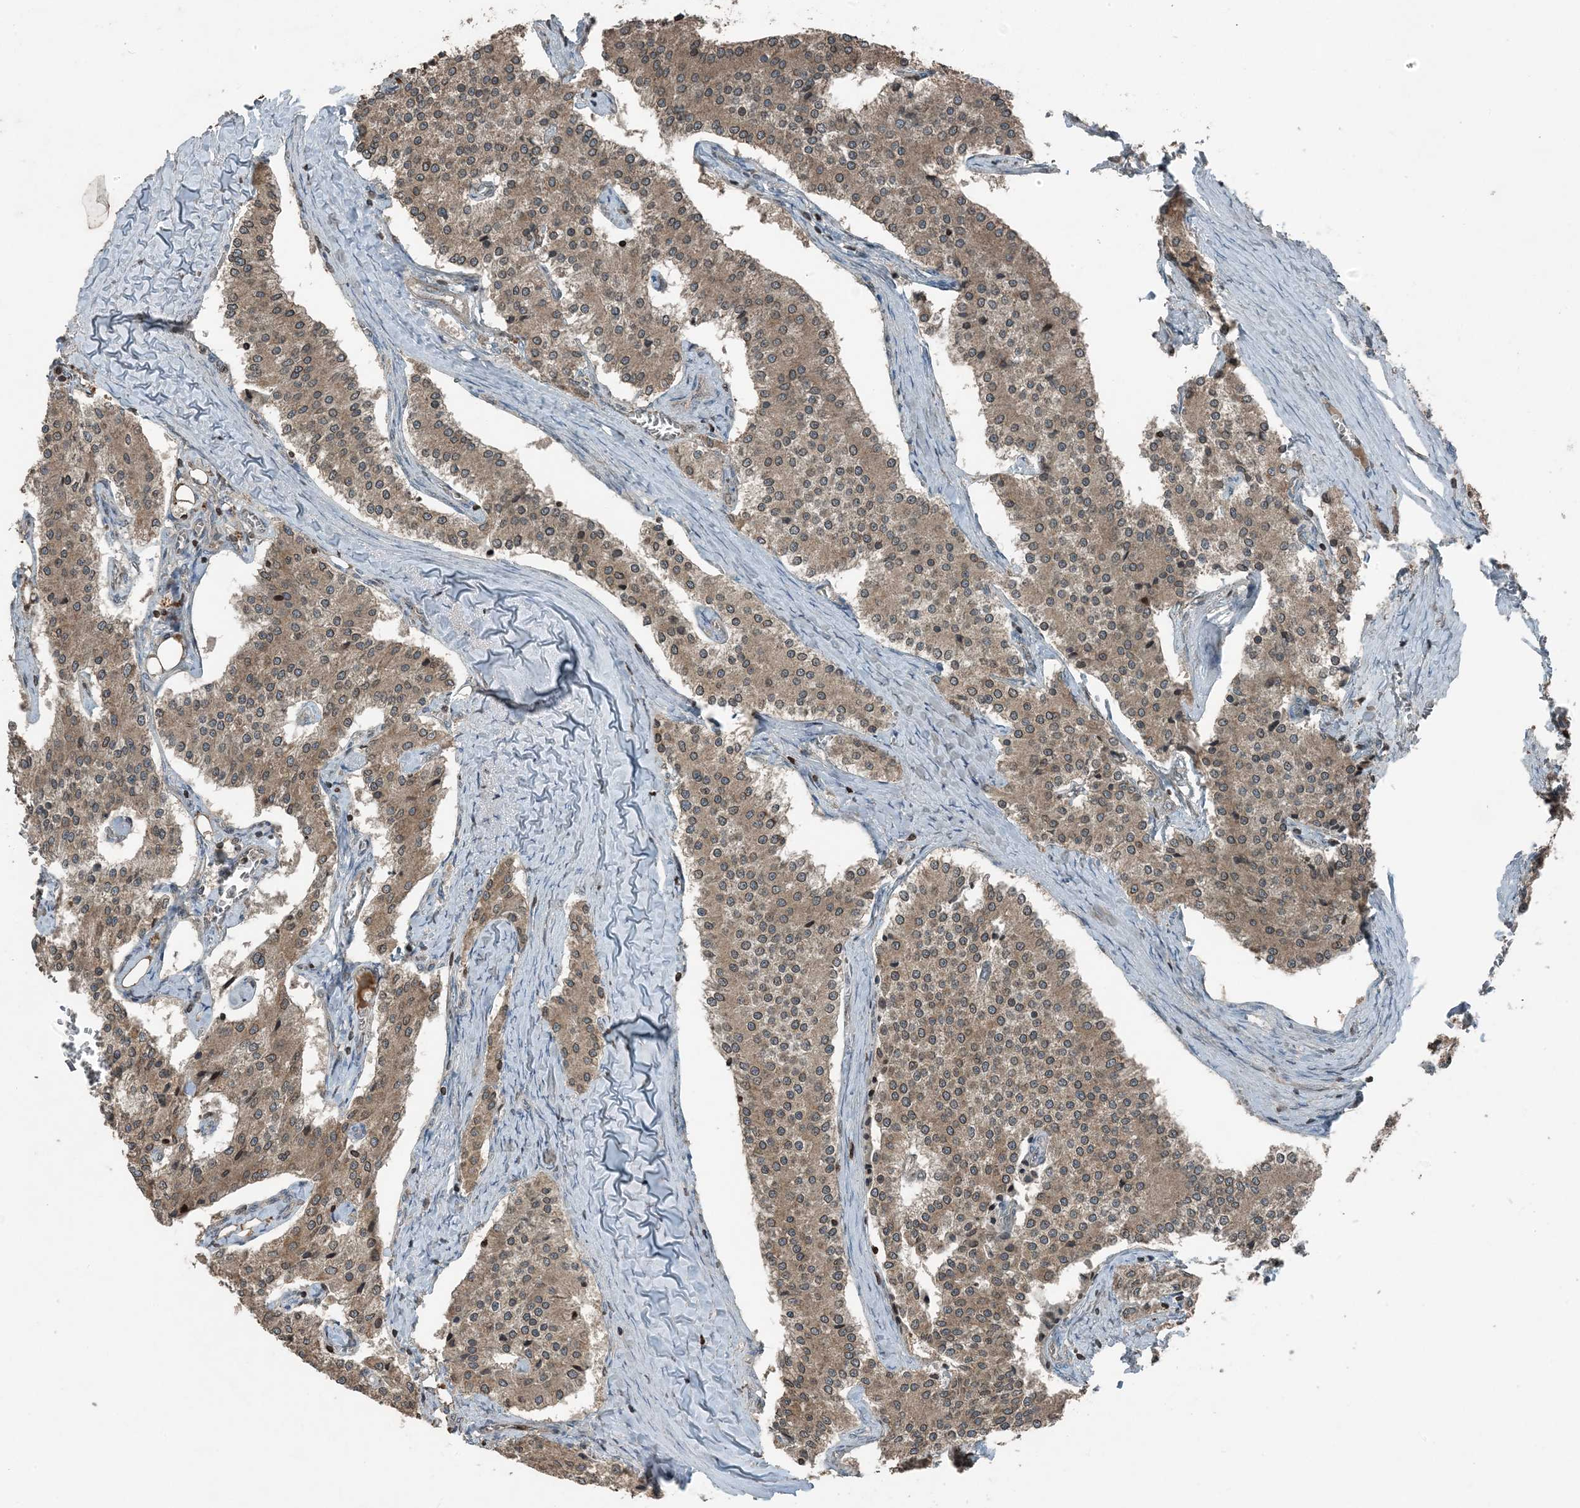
{"staining": {"intensity": "moderate", "quantity": ">75%", "location": "cytoplasmic/membranous"}, "tissue": "carcinoid", "cell_type": "Tumor cells", "image_type": "cancer", "snomed": [{"axis": "morphology", "description": "Carcinoid, malignant, NOS"}, {"axis": "topography", "description": "Colon"}], "caption": "Protein positivity by IHC displays moderate cytoplasmic/membranous expression in approximately >75% of tumor cells in malignant carcinoid.", "gene": "ZFAND2B", "patient": {"sex": "female", "age": 52}}